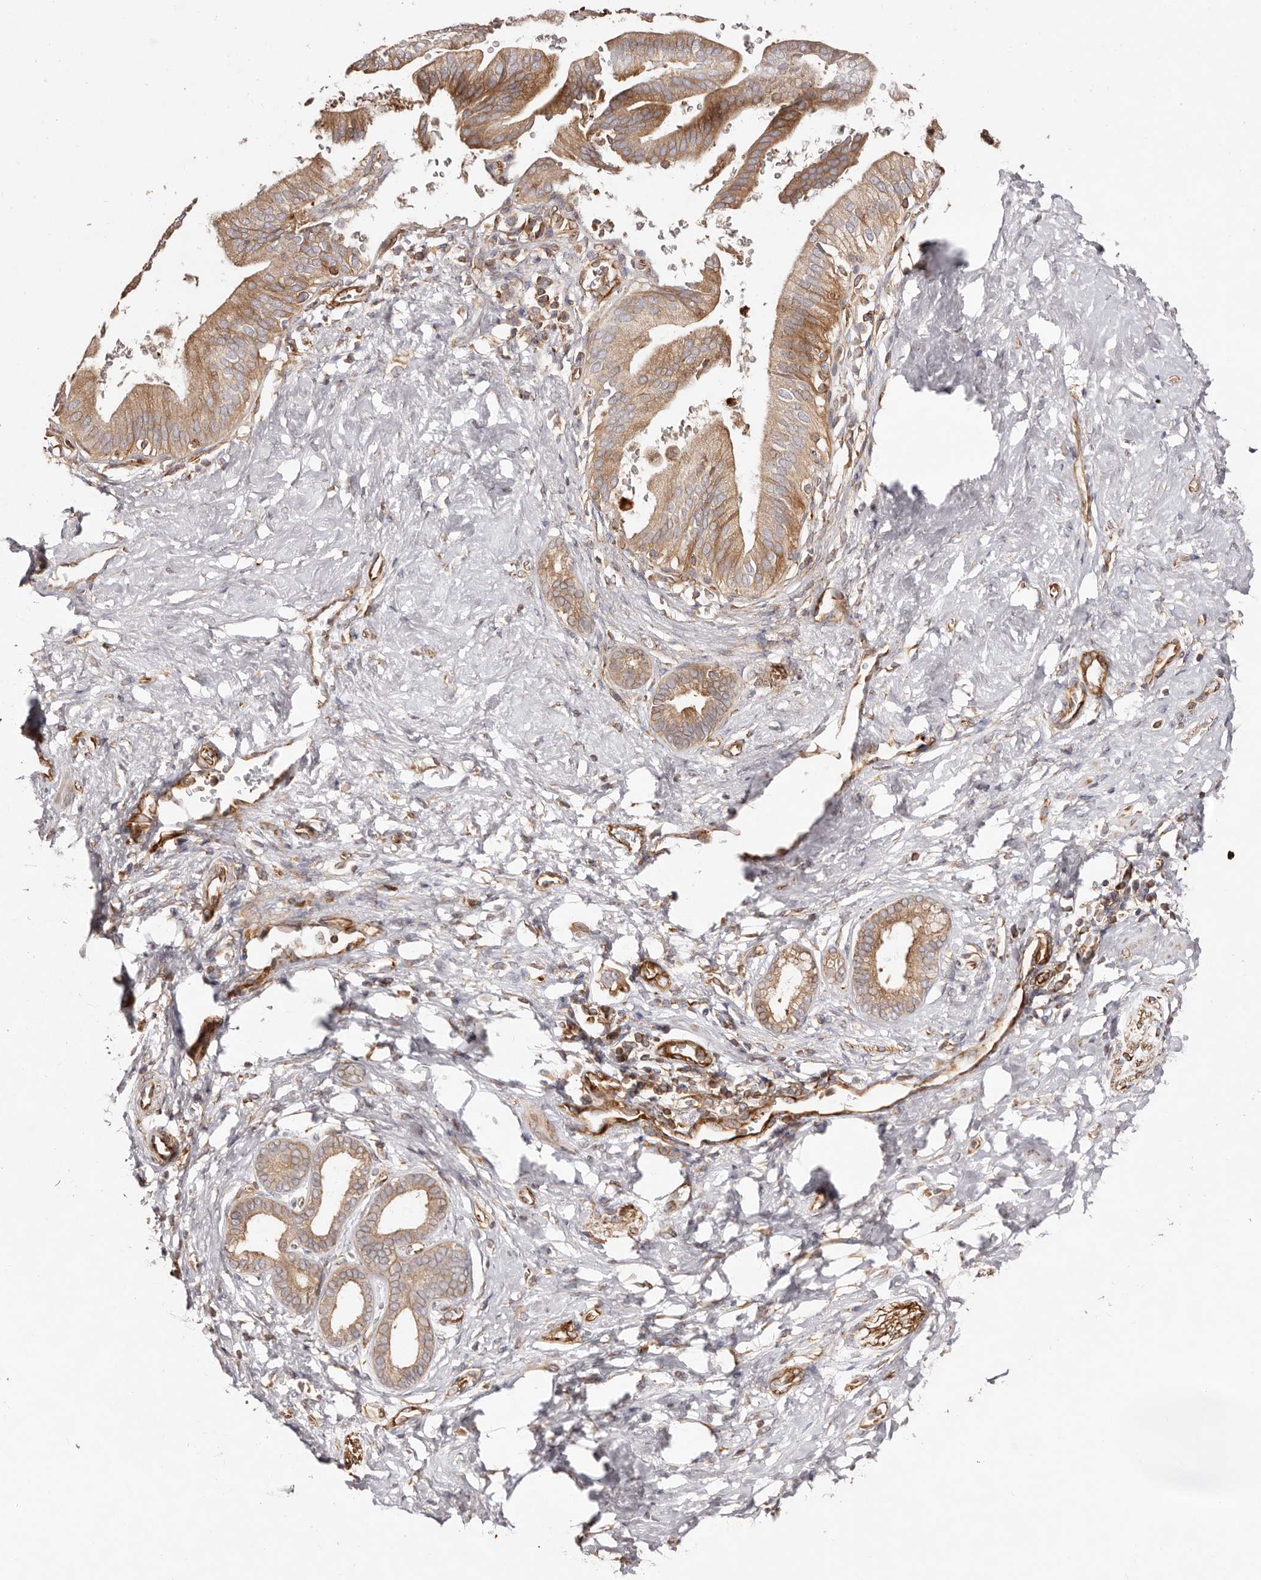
{"staining": {"intensity": "moderate", "quantity": ">75%", "location": "cytoplasmic/membranous"}, "tissue": "pancreatic cancer", "cell_type": "Tumor cells", "image_type": "cancer", "snomed": [{"axis": "morphology", "description": "Adenocarcinoma, NOS"}, {"axis": "topography", "description": "Pancreas"}], "caption": "Moderate cytoplasmic/membranous staining for a protein is seen in about >75% of tumor cells of pancreatic adenocarcinoma using immunohistochemistry.", "gene": "RPS6", "patient": {"sex": "female", "age": 72}}